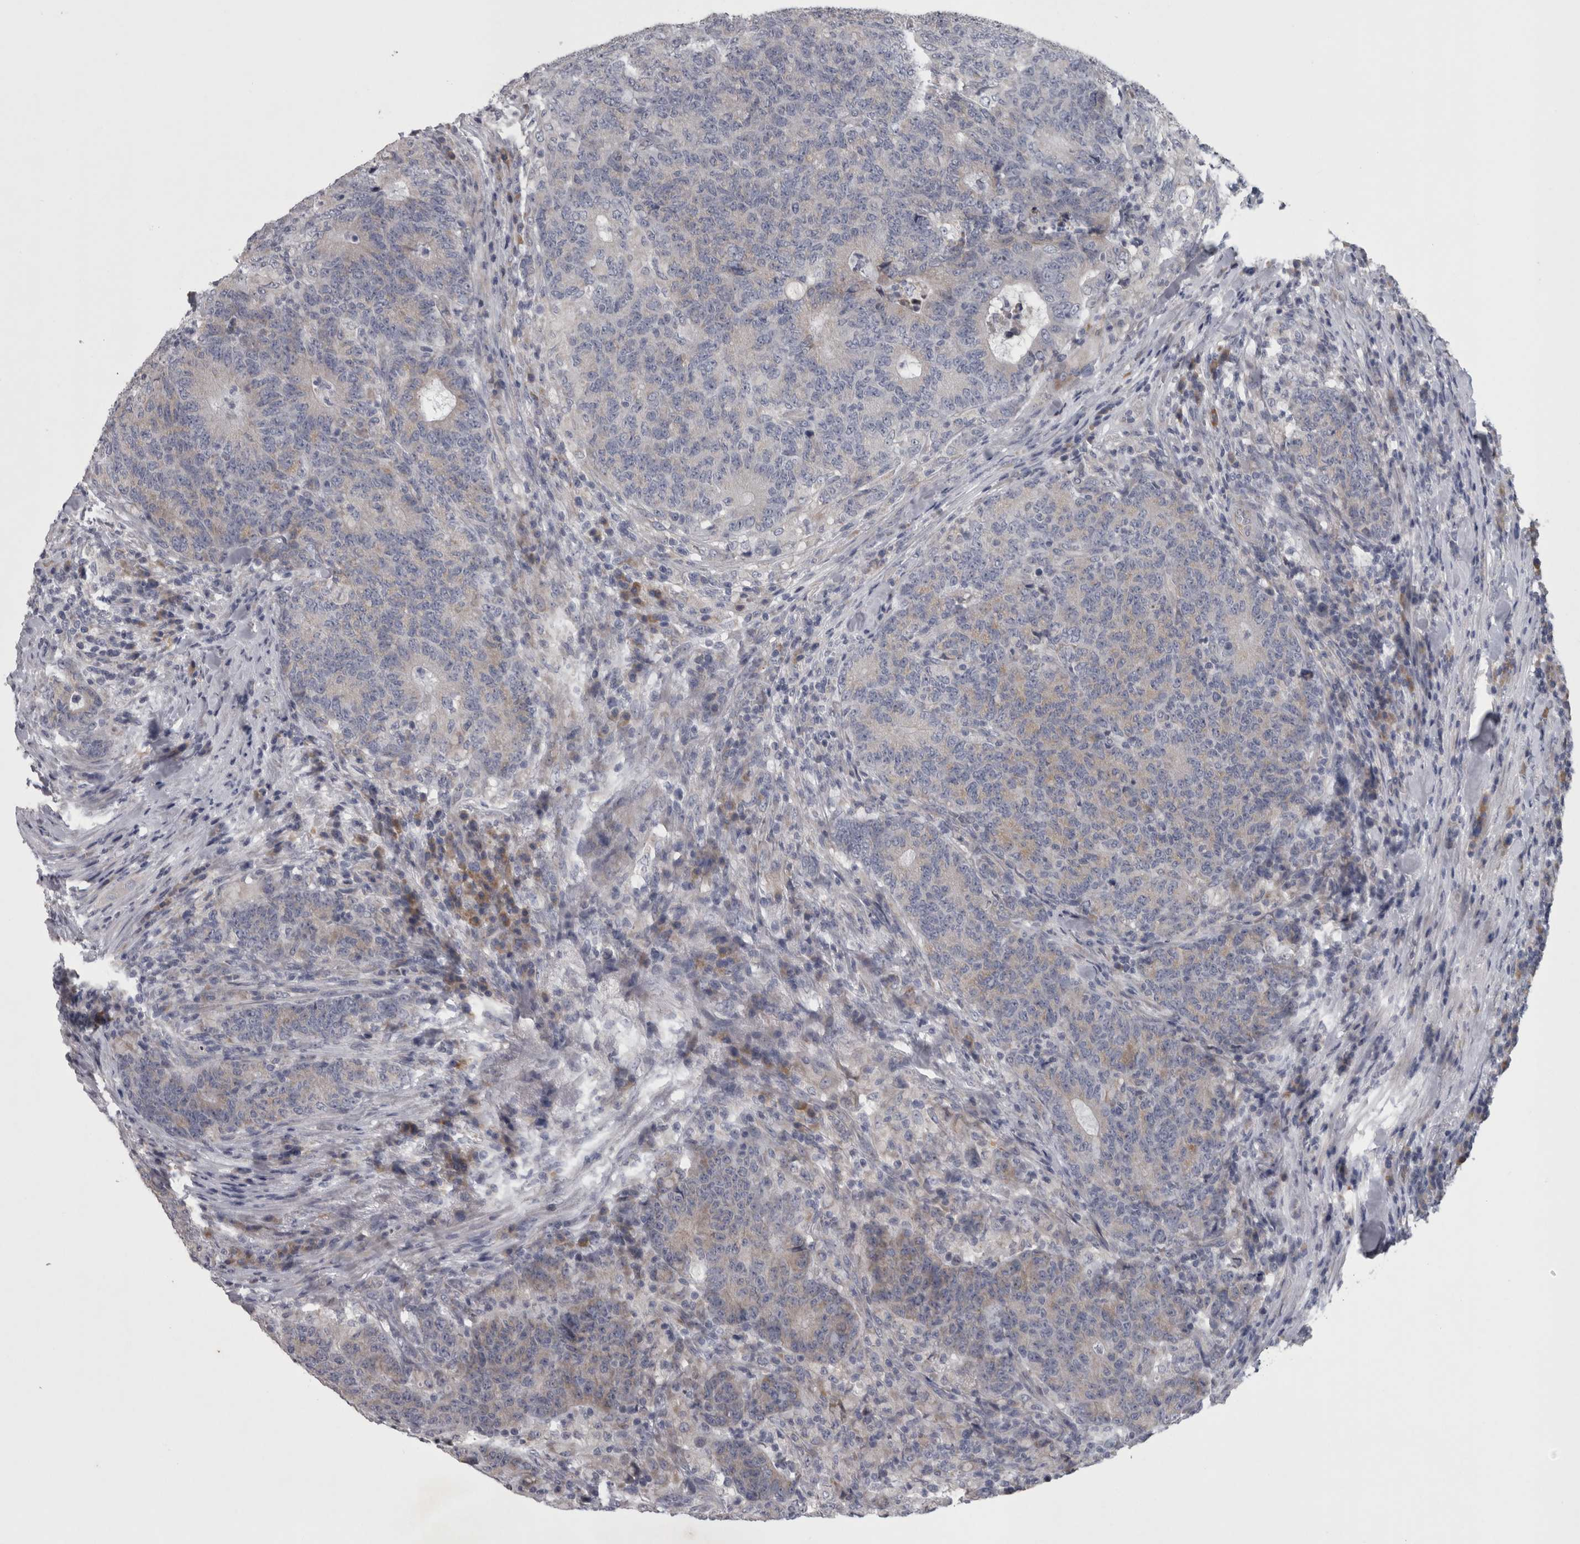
{"staining": {"intensity": "negative", "quantity": "none", "location": "none"}, "tissue": "colorectal cancer", "cell_type": "Tumor cells", "image_type": "cancer", "snomed": [{"axis": "morphology", "description": "Normal tissue, NOS"}, {"axis": "morphology", "description": "Adenocarcinoma, NOS"}, {"axis": "topography", "description": "Colon"}], "caption": "Immunohistochemical staining of colorectal cancer displays no significant positivity in tumor cells.", "gene": "DBT", "patient": {"sex": "female", "age": 75}}